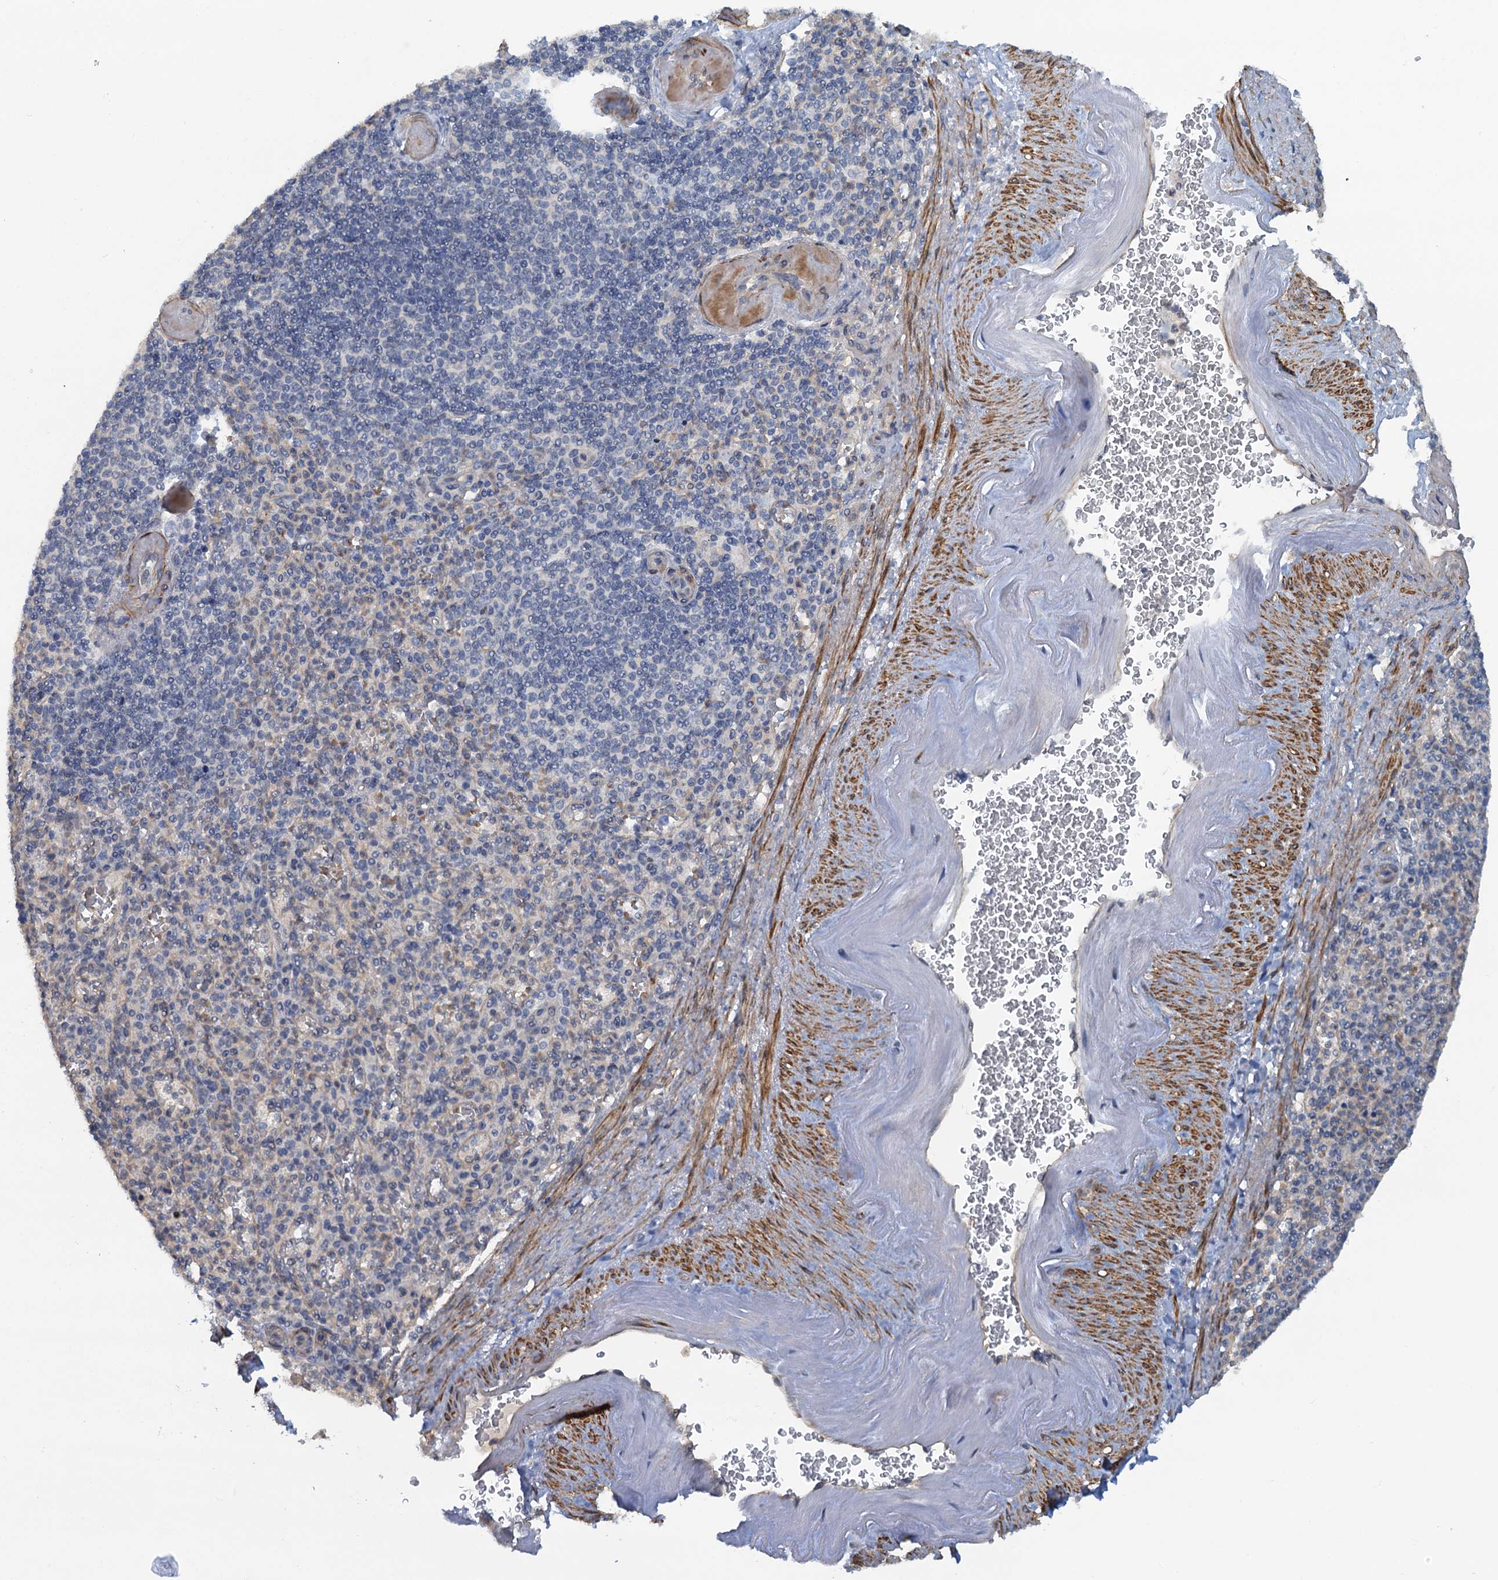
{"staining": {"intensity": "negative", "quantity": "none", "location": "none"}, "tissue": "spleen", "cell_type": "Cells in red pulp", "image_type": "normal", "snomed": [{"axis": "morphology", "description": "Normal tissue, NOS"}, {"axis": "topography", "description": "Spleen"}], "caption": "An image of human spleen is negative for staining in cells in red pulp. (Brightfield microscopy of DAB (3,3'-diaminobenzidine) IHC at high magnification).", "gene": "MYO16", "patient": {"sex": "female", "age": 74}}